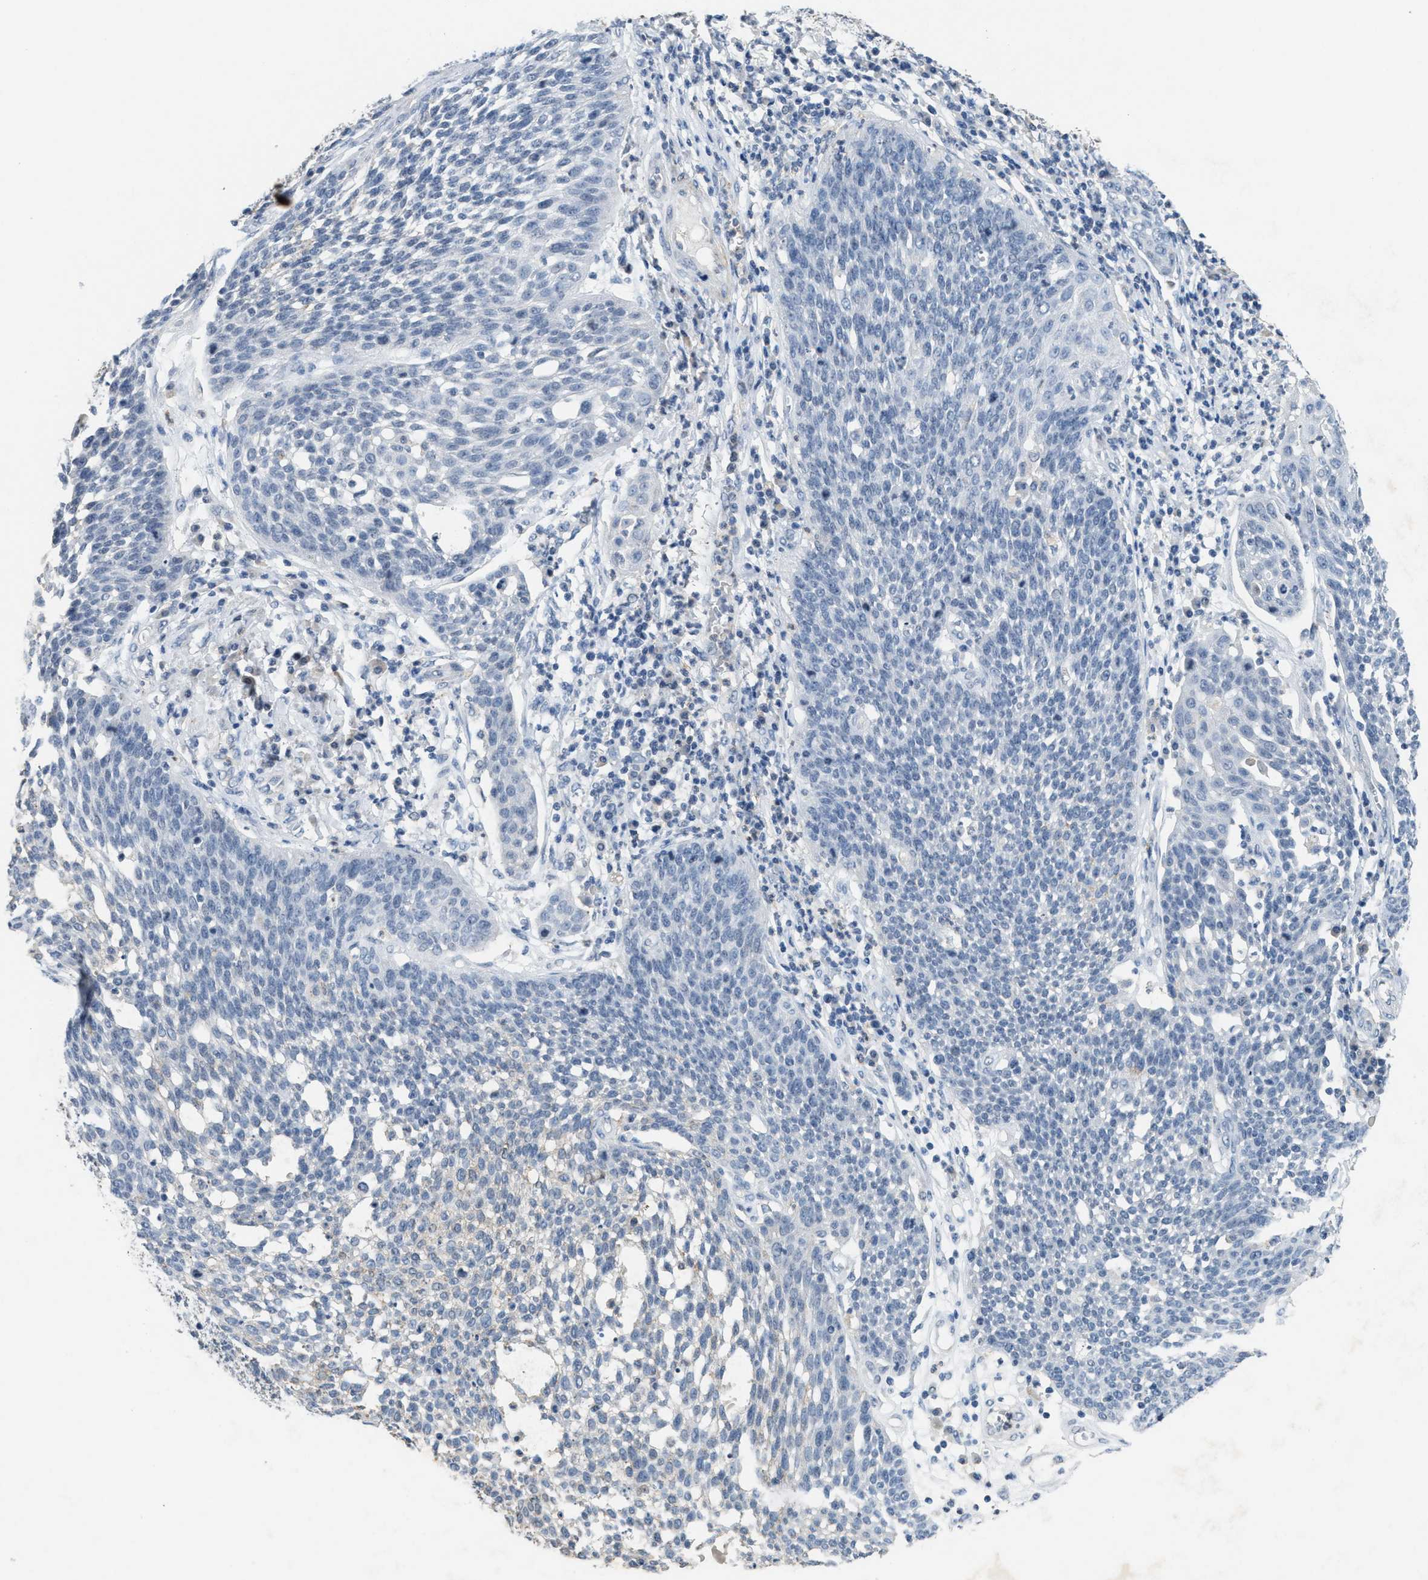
{"staining": {"intensity": "negative", "quantity": "none", "location": "none"}, "tissue": "cervical cancer", "cell_type": "Tumor cells", "image_type": "cancer", "snomed": [{"axis": "morphology", "description": "Squamous cell carcinoma, NOS"}, {"axis": "topography", "description": "Cervix"}], "caption": "This is an immunohistochemistry image of cervical cancer. There is no positivity in tumor cells.", "gene": "SLC5A5", "patient": {"sex": "female", "age": 34}}